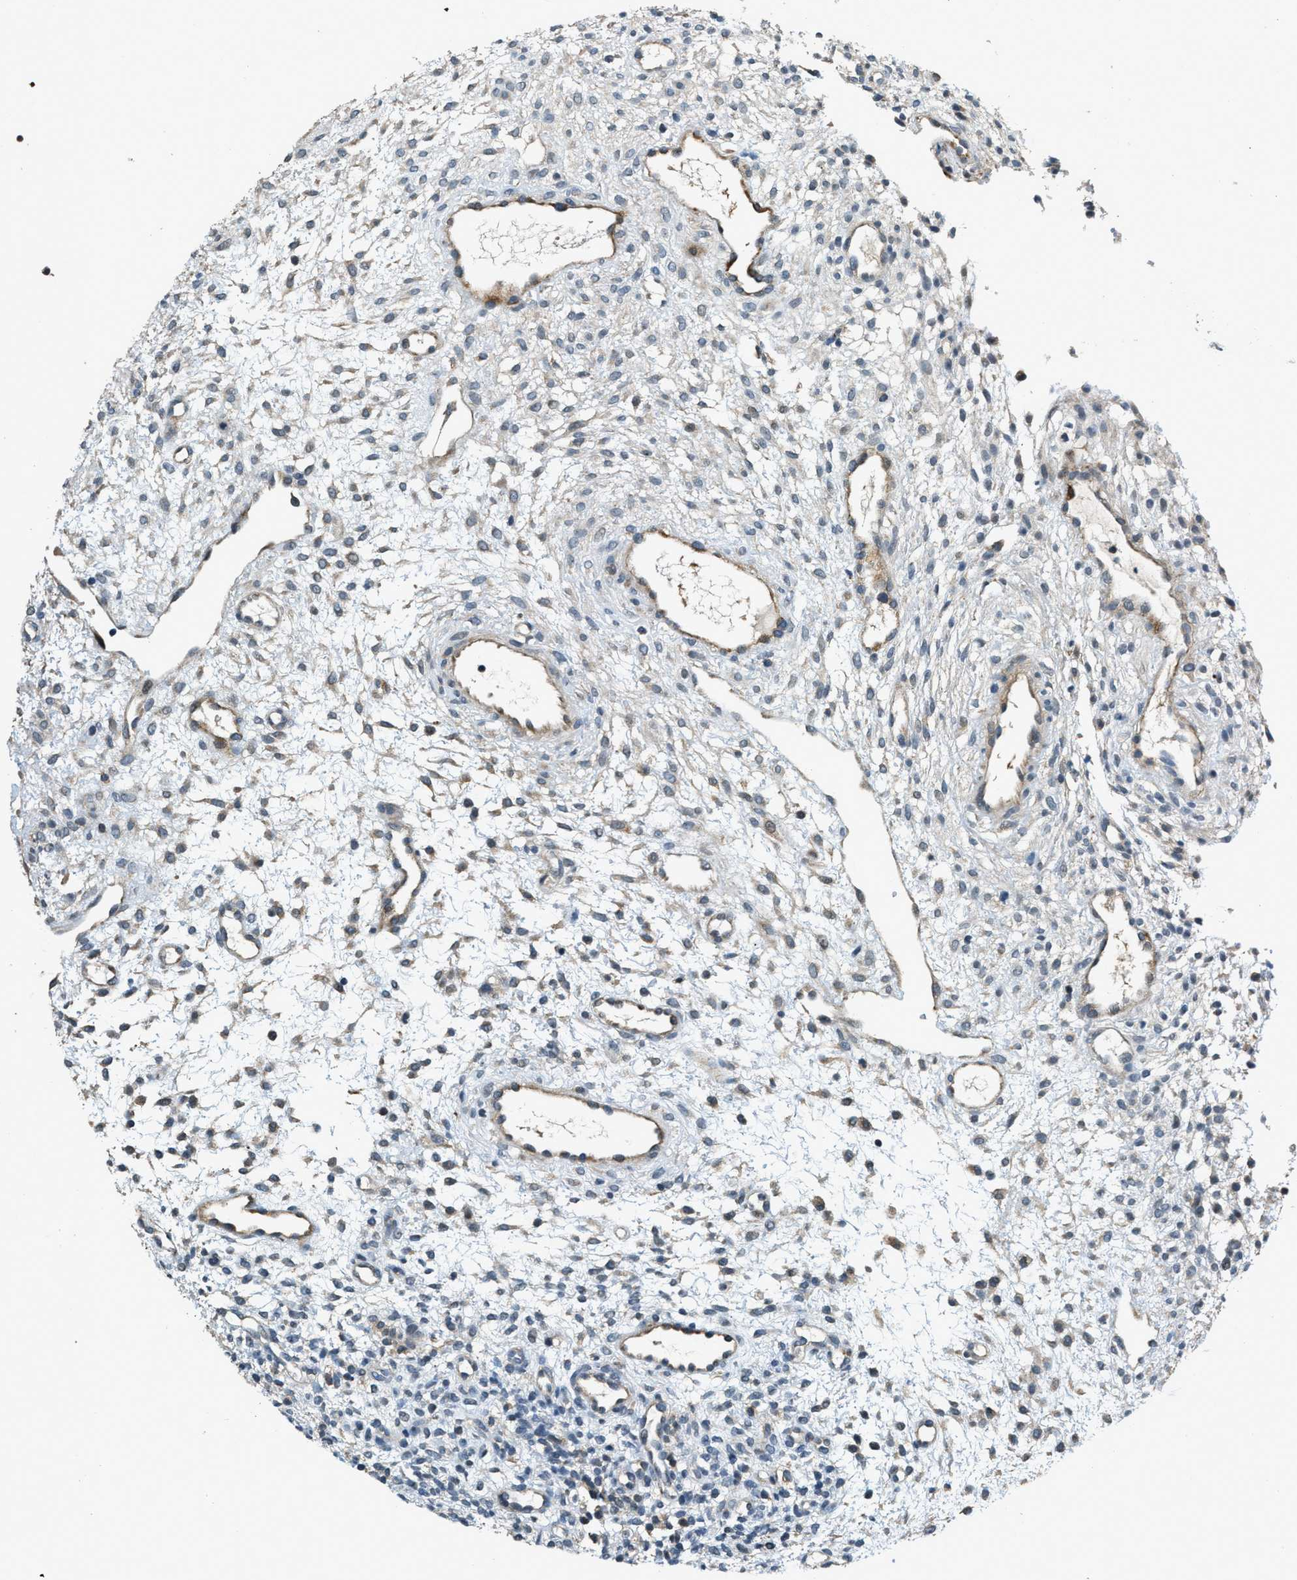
{"staining": {"intensity": "weak", "quantity": "<25%", "location": "cytoplasmic/membranous"}, "tissue": "ovary", "cell_type": "Ovarian stroma cells", "image_type": "normal", "snomed": [{"axis": "morphology", "description": "Normal tissue, NOS"}, {"axis": "morphology", "description": "Cyst, NOS"}, {"axis": "topography", "description": "Ovary"}], "caption": "Immunohistochemical staining of benign ovary demonstrates no significant positivity in ovarian stroma cells. Nuclei are stained in blue.", "gene": "HERC2", "patient": {"sex": "female", "age": 18}}